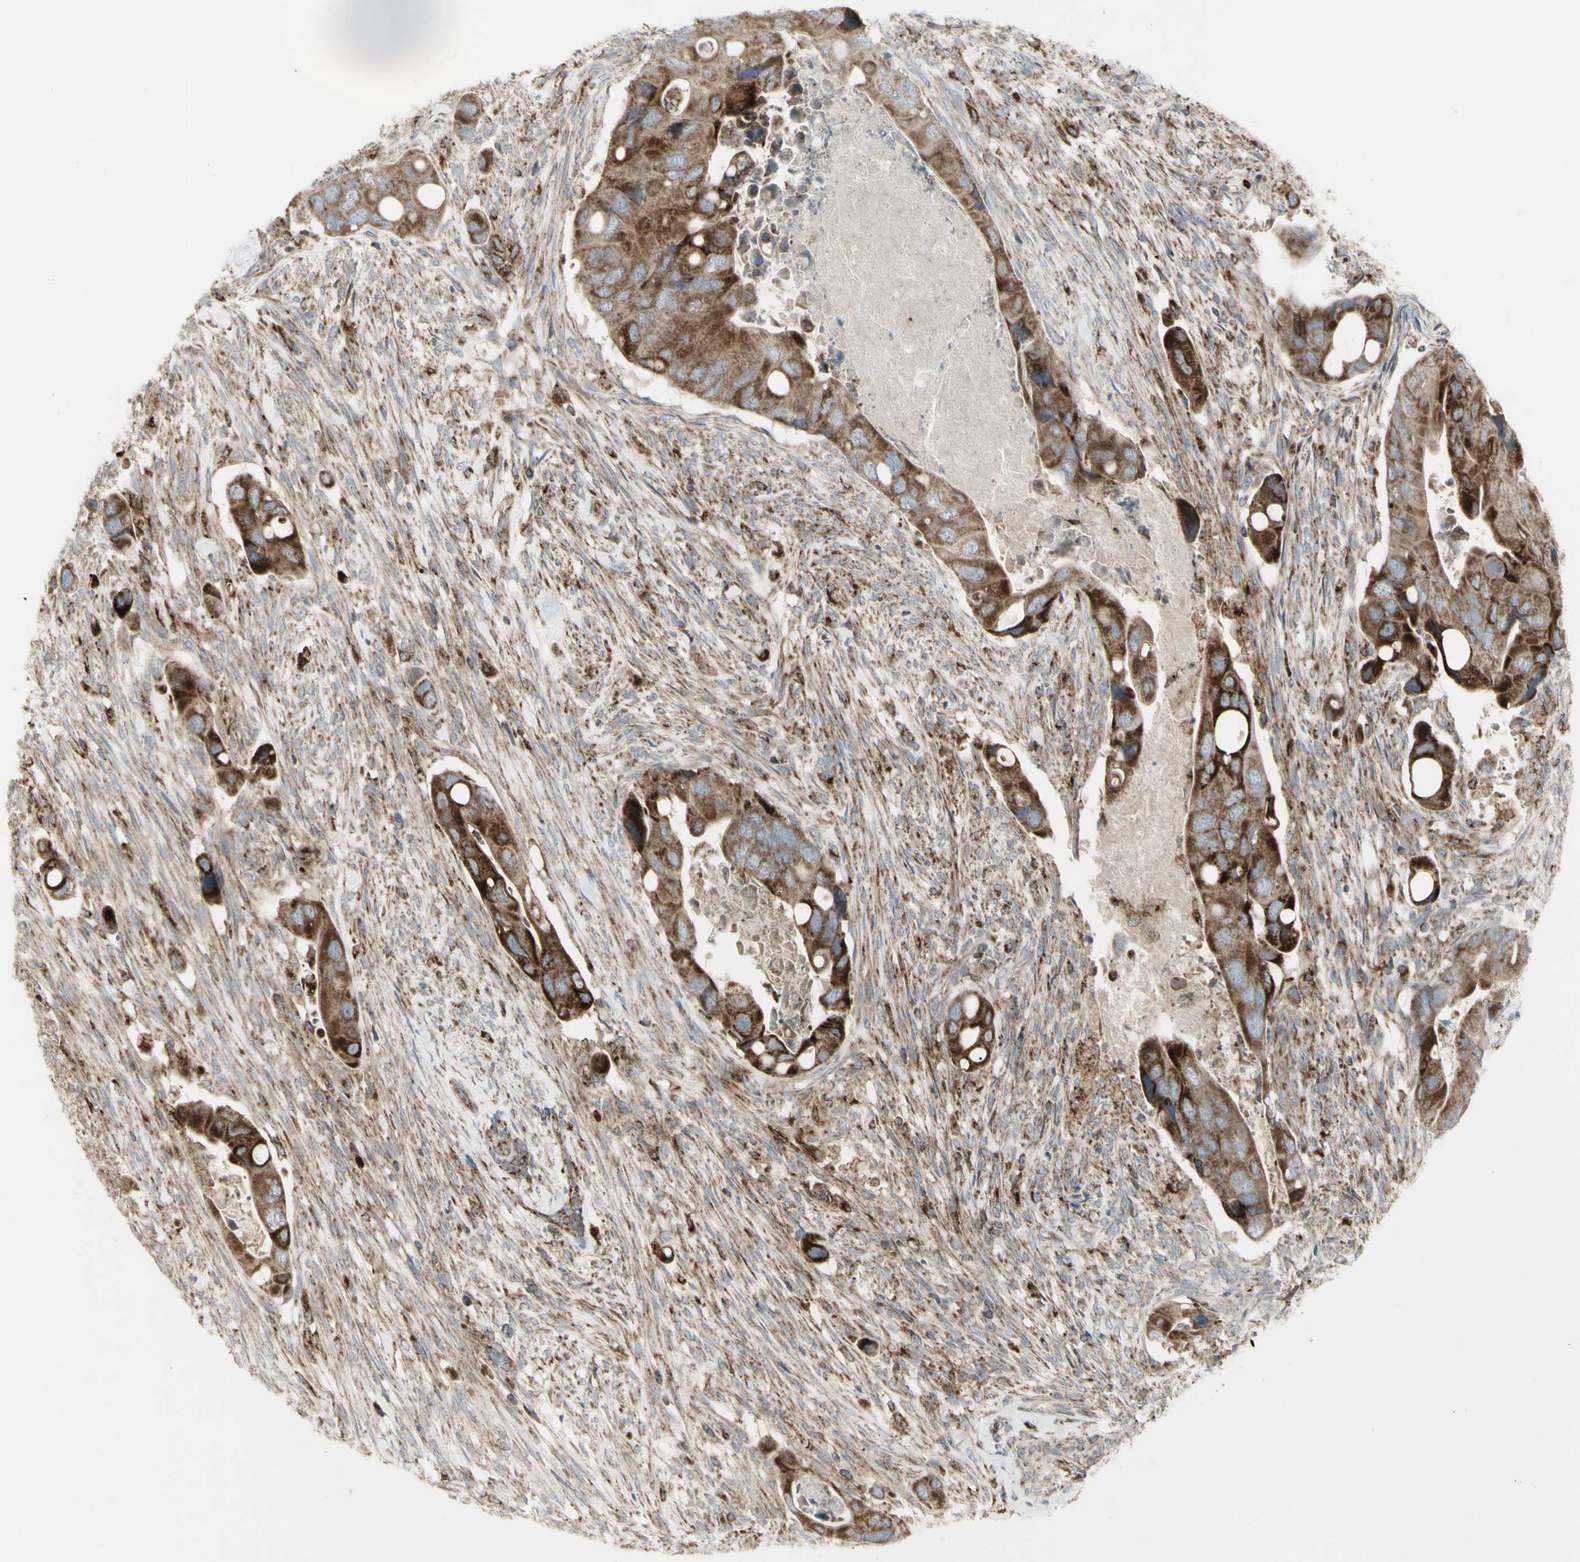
{"staining": {"intensity": "strong", "quantity": ">75%", "location": "cytoplasmic/membranous"}, "tissue": "colorectal cancer", "cell_type": "Tumor cells", "image_type": "cancer", "snomed": [{"axis": "morphology", "description": "Adenocarcinoma, NOS"}, {"axis": "topography", "description": "Rectum"}], "caption": "Protein analysis of colorectal cancer tissue displays strong cytoplasmic/membranous staining in about >75% of tumor cells. Using DAB (brown) and hematoxylin (blue) stains, captured at high magnification using brightfield microscopy.", "gene": "CYB5R1", "patient": {"sex": "female", "age": 57}}